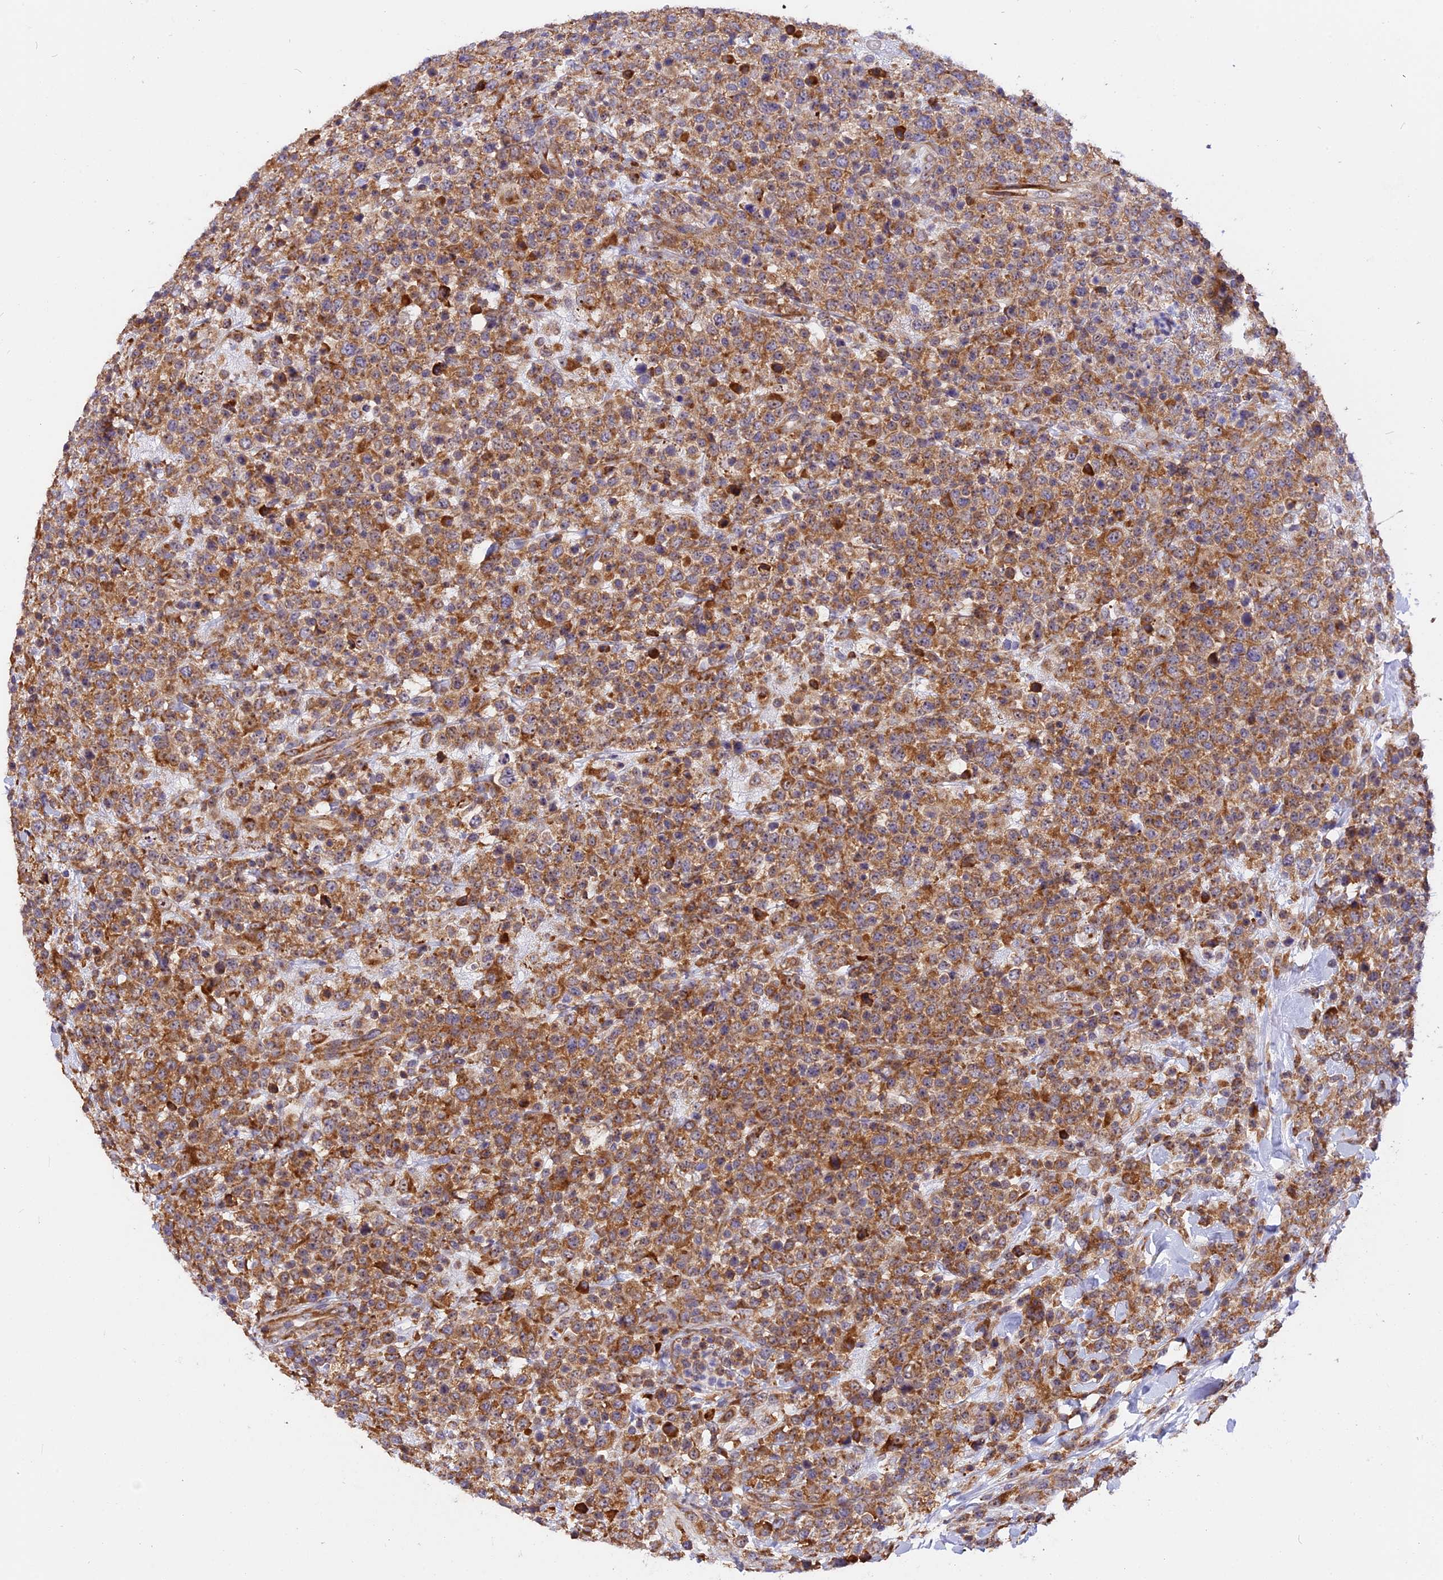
{"staining": {"intensity": "moderate", "quantity": ">75%", "location": "cytoplasmic/membranous"}, "tissue": "lymphoma", "cell_type": "Tumor cells", "image_type": "cancer", "snomed": [{"axis": "morphology", "description": "Malignant lymphoma, non-Hodgkin's type, High grade"}, {"axis": "topography", "description": "Colon"}], "caption": "High-power microscopy captured an immunohistochemistry (IHC) histopathology image of lymphoma, revealing moderate cytoplasmic/membranous staining in about >75% of tumor cells. The protein is stained brown, and the nuclei are stained in blue (DAB (3,3'-diaminobenzidine) IHC with brightfield microscopy, high magnification).", "gene": "GNPTAB", "patient": {"sex": "female", "age": 53}}